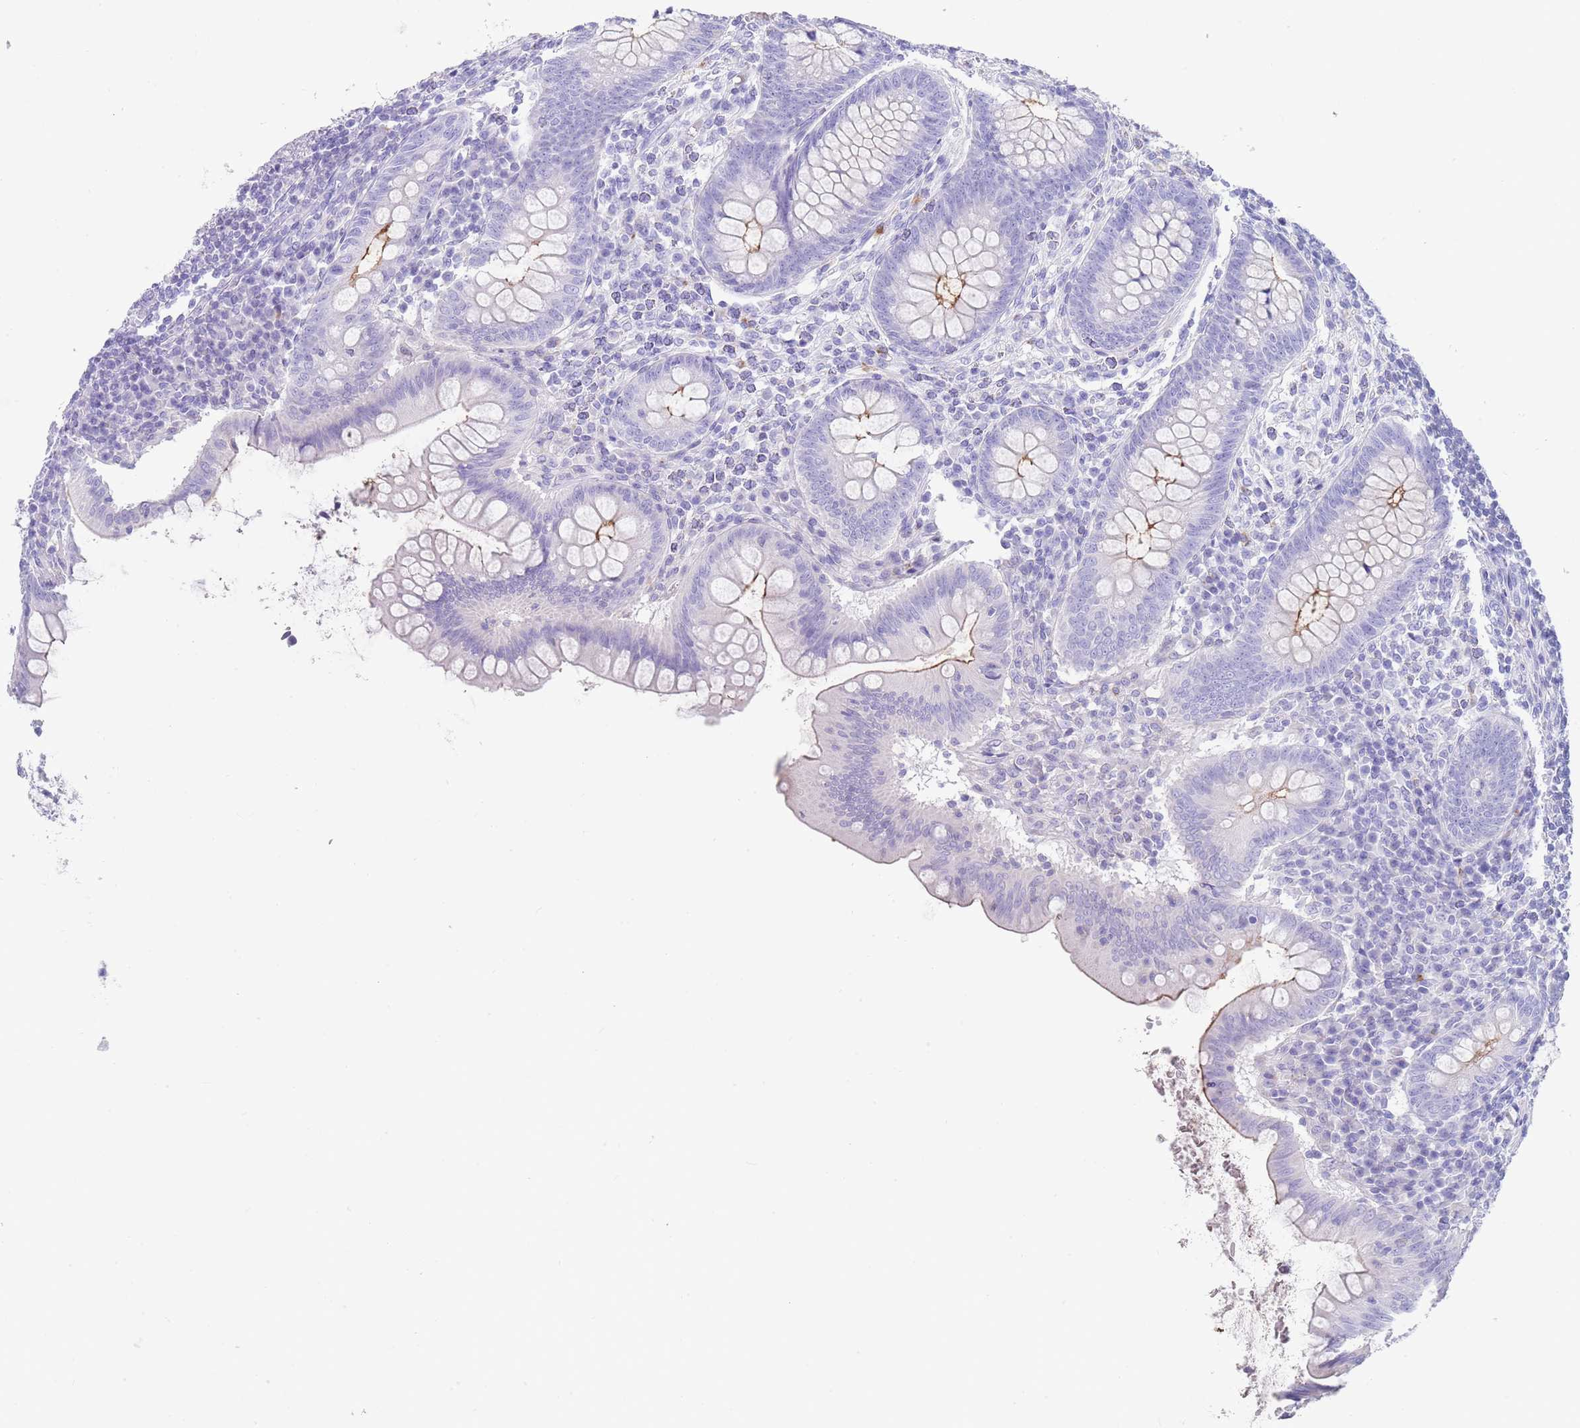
{"staining": {"intensity": "moderate", "quantity": "<25%", "location": "cytoplasmic/membranous"}, "tissue": "appendix", "cell_type": "Glandular cells", "image_type": "normal", "snomed": [{"axis": "morphology", "description": "Normal tissue, NOS"}, {"axis": "topography", "description": "Appendix"}], "caption": "Glandular cells demonstrate moderate cytoplasmic/membranous positivity in approximately <25% of cells in benign appendix. The staining was performed using DAB to visualize the protein expression in brown, while the nuclei were stained in blue with hematoxylin (Magnification: 20x).", "gene": "CPXM2", "patient": {"sex": "female", "age": 33}}